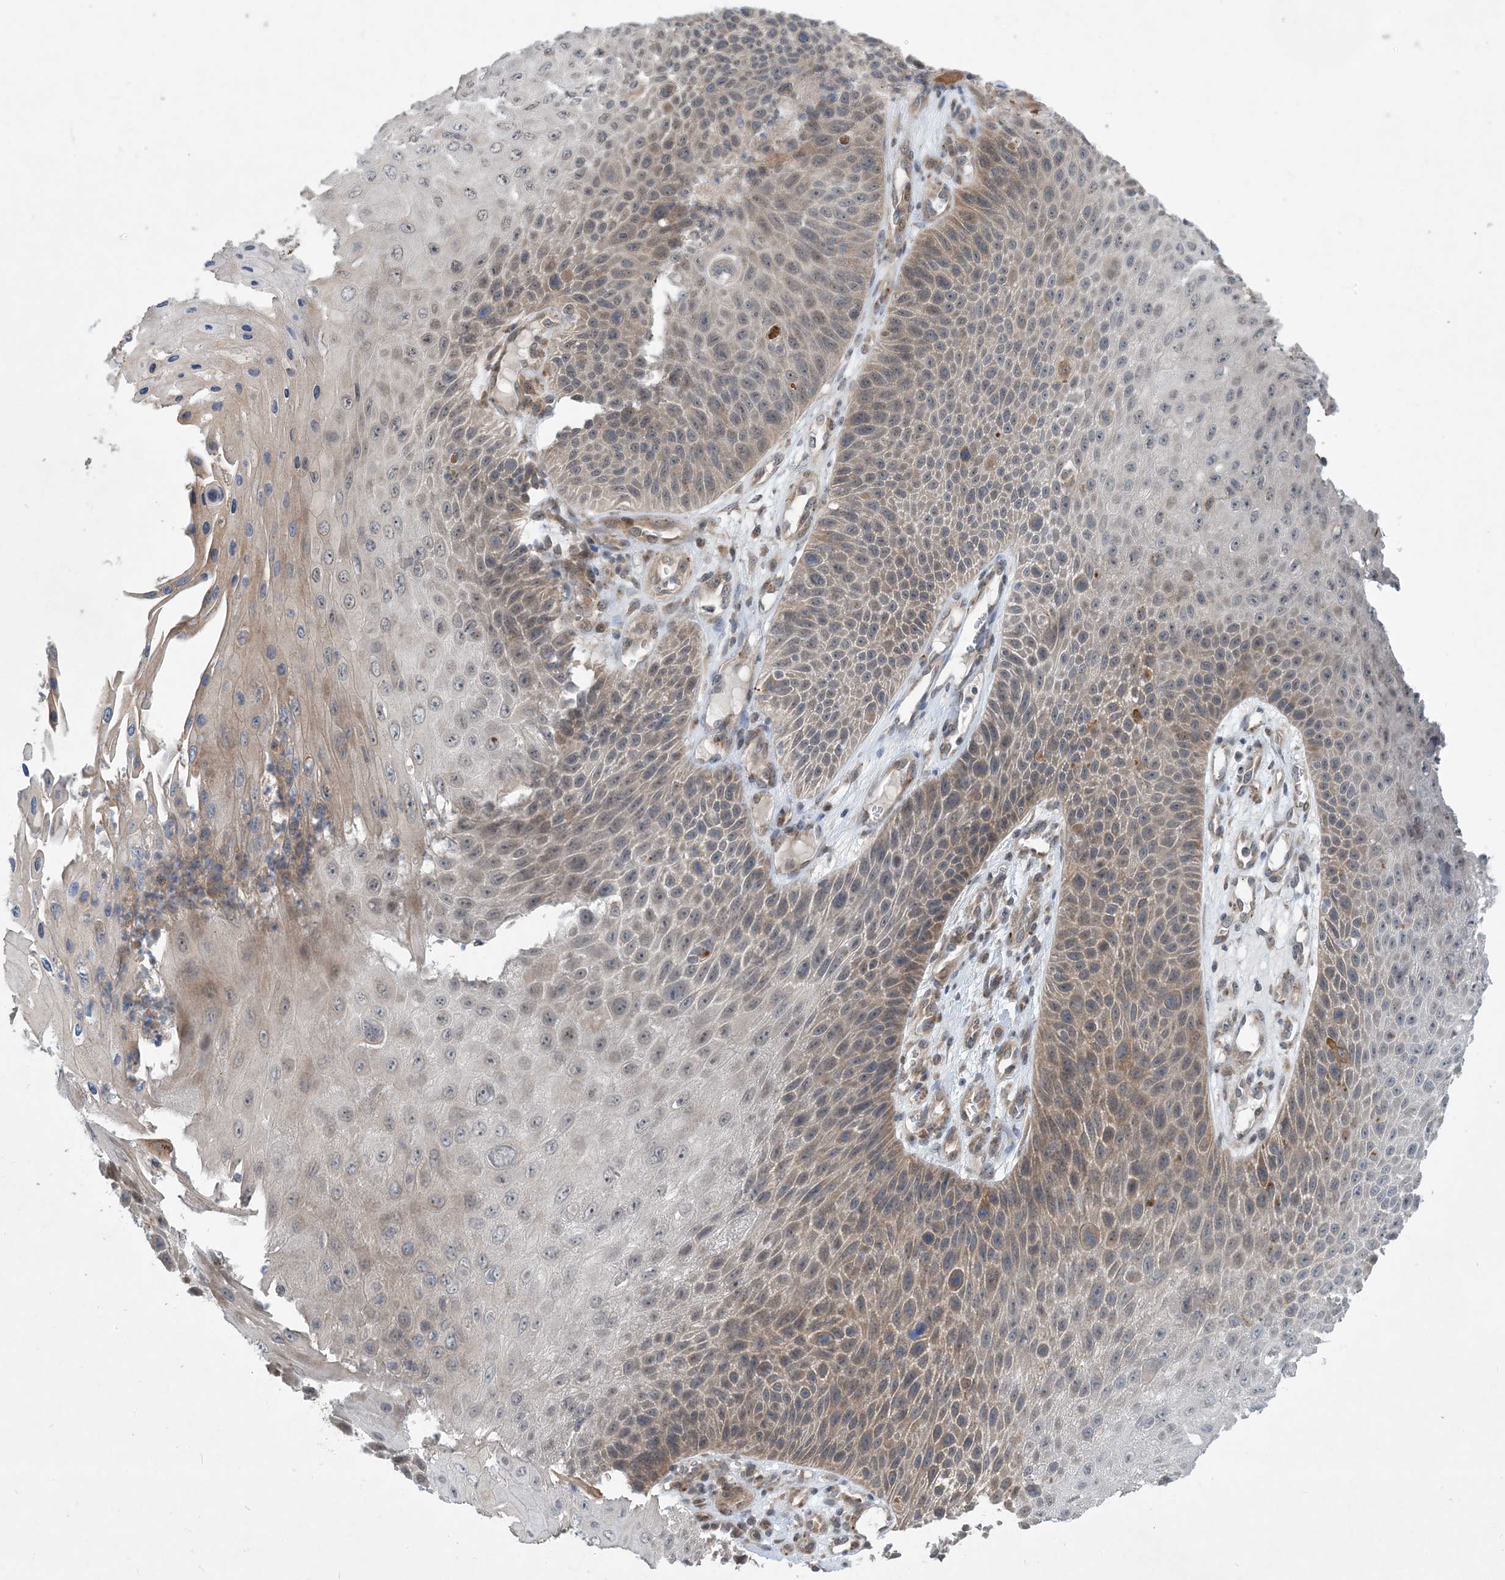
{"staining": {"intensity": "moderate", "quantity": "25%-75%", "location": "cytoplasmic/membranous"}, "tissue": "skin cancer", "cell_type": "Tumor cells", "image_type": "cancer", "snomed": [{"axis": "morphology", "description": "Squamous cell carcinoma, NOS"}, {"axis": "topography", "description": "Skin"}], "caption": "Immunohistochemical staining of human skin cancer reveals medium levels of moderate cytoplasmic/membranous staining in about 25%-75% of tumor cells. The protein of interest is shown in brown color, while the nuclei are stained blue.", "gene": "PHOSPHO2", "patient": {"sex": "female", "age": 88}}